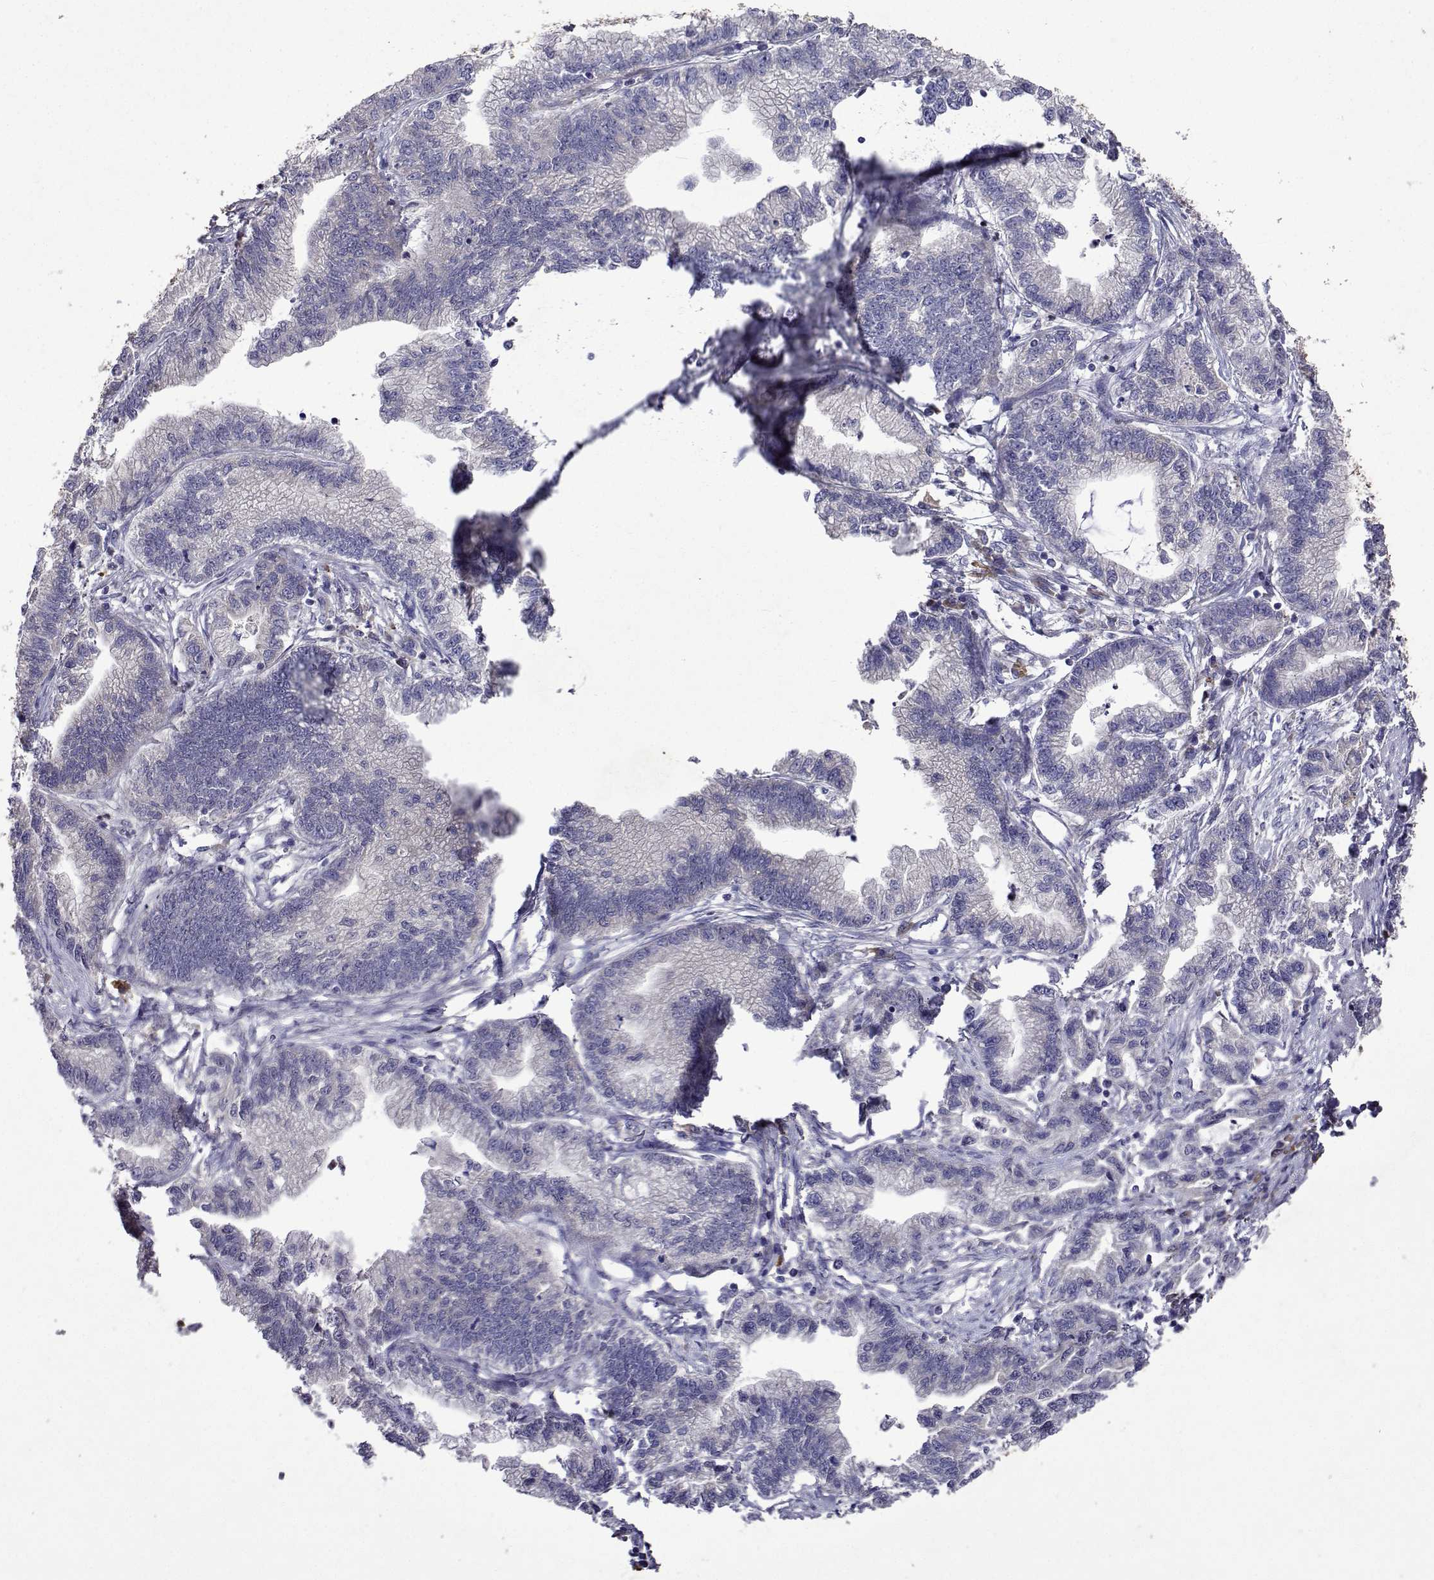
{"staining": {"intensity": "negative", "quantity": "none", "location": "none"}, "tissue": "stomach cancer", "cell_type": "Tumor cells", "image_type": "cancer", "snomed": [{"axis": "morphology", "description": "Adenocarcinoma, NOS"}, {"axis": "topography", "description": "Stomach"}], "caption": "IHC histopathology image of stomach cancer (adenocarcinoma) stained for a protein (brown), which shows no staining in tumor cells.", "gene": "TARBP2", "patient": {"sex": "male", "age": 83}}